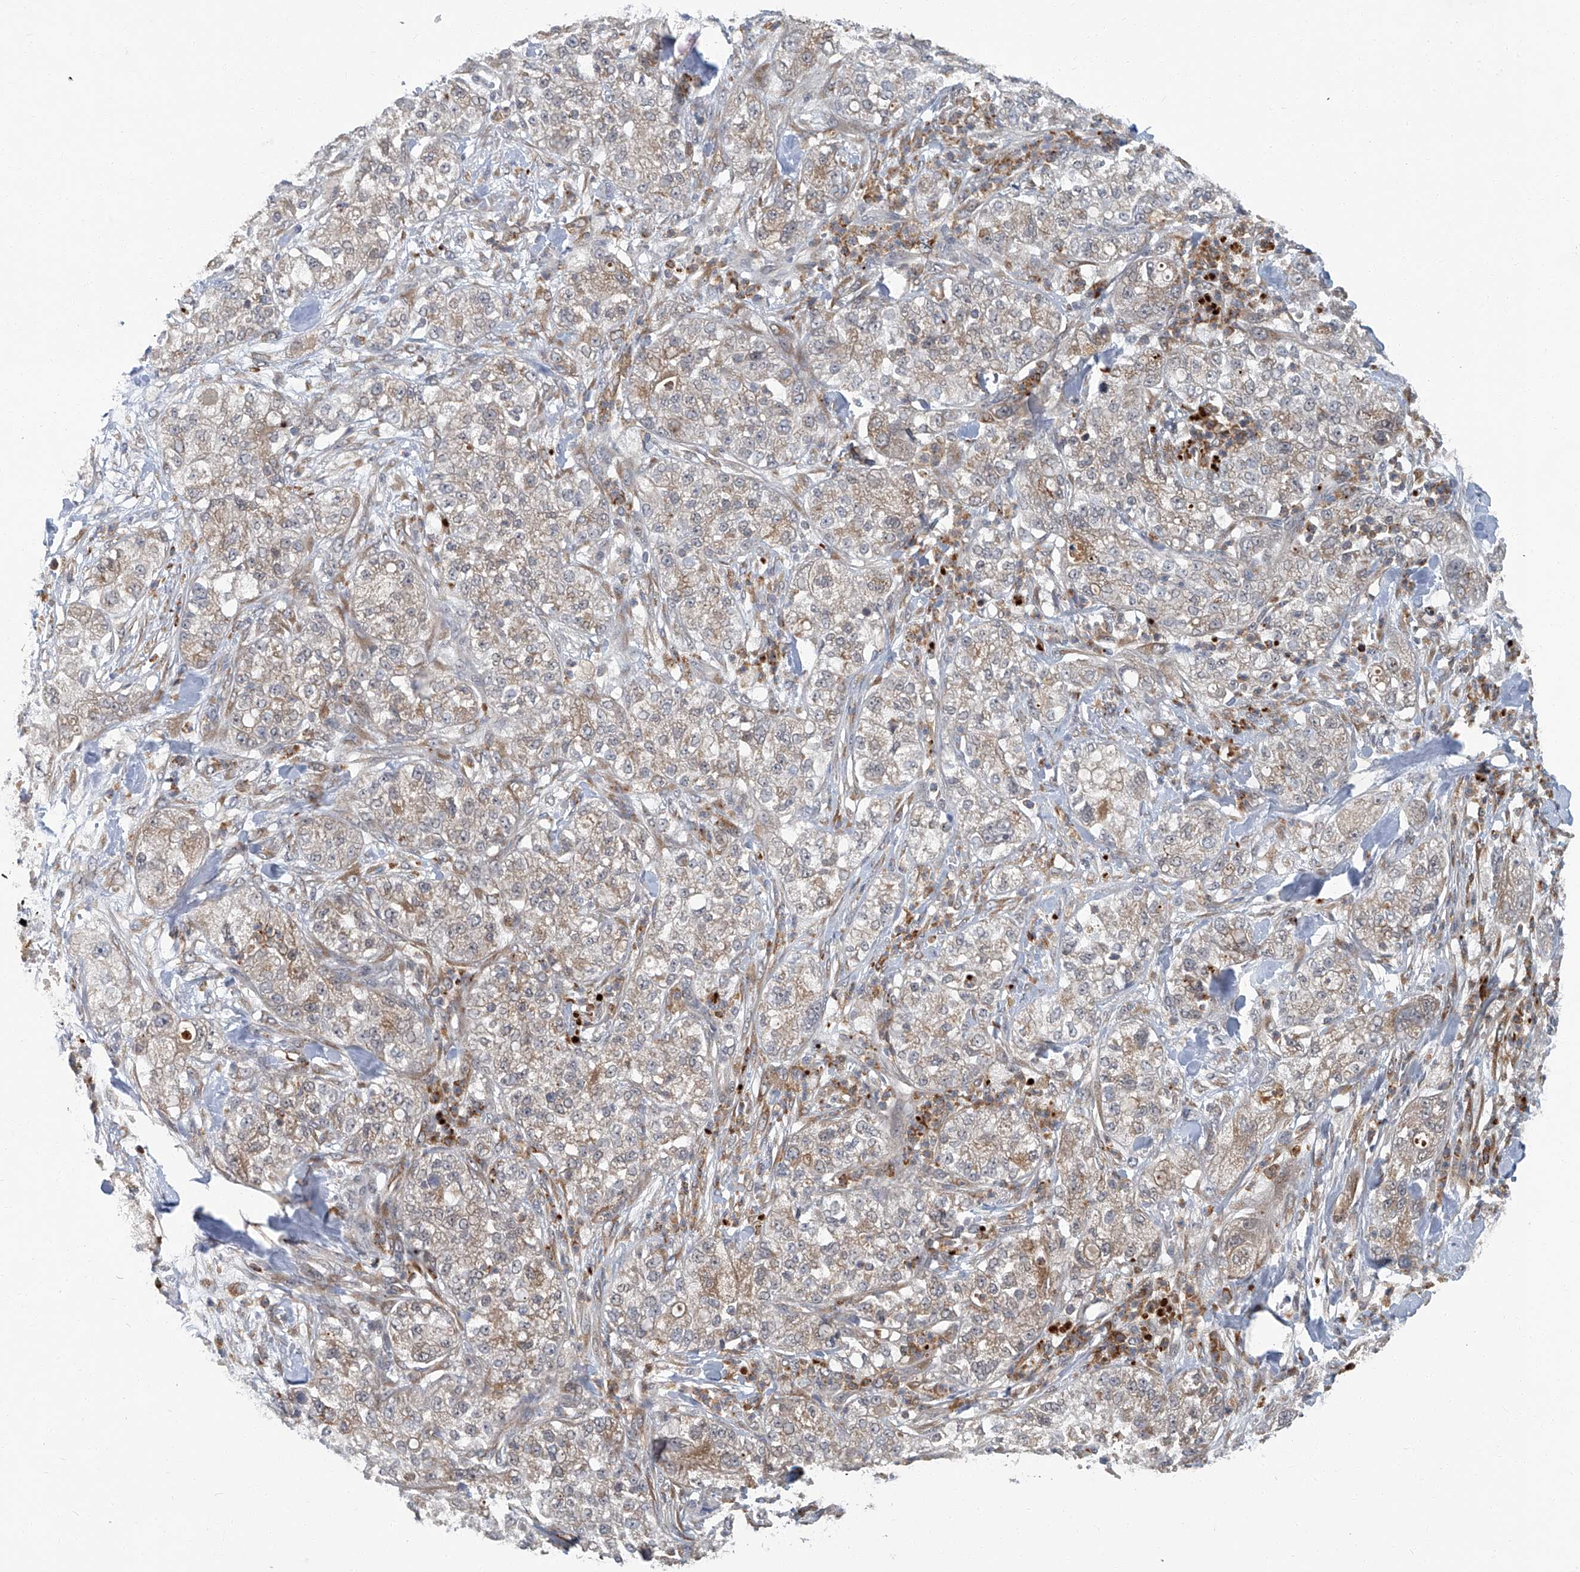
{"staining": {"intensity": "weak", "quantity": "25%-75%", "location": "cytoplasmic/membranous"}, "tissue": "pancreatic cancer", "cell_type": "Tumor cells", "image_type": "cancer", "snomed": [{"axis": "morphology", "description": "Adenocarcinoma, NOS"}, {"axis": "topography", "description": "Pancreas"}], "caption": "Adenocarcinoma (pancreatic) stained with DAB (3,3'-diaminobenzidine) immunohistochemistry (IHC) shows low levels of weak cytoplasmic/membranous positivity in approximately 25%-75% of tumor cells.", "gene": "AKNAD1", "patient": {"sex": "female", "age": 78}}